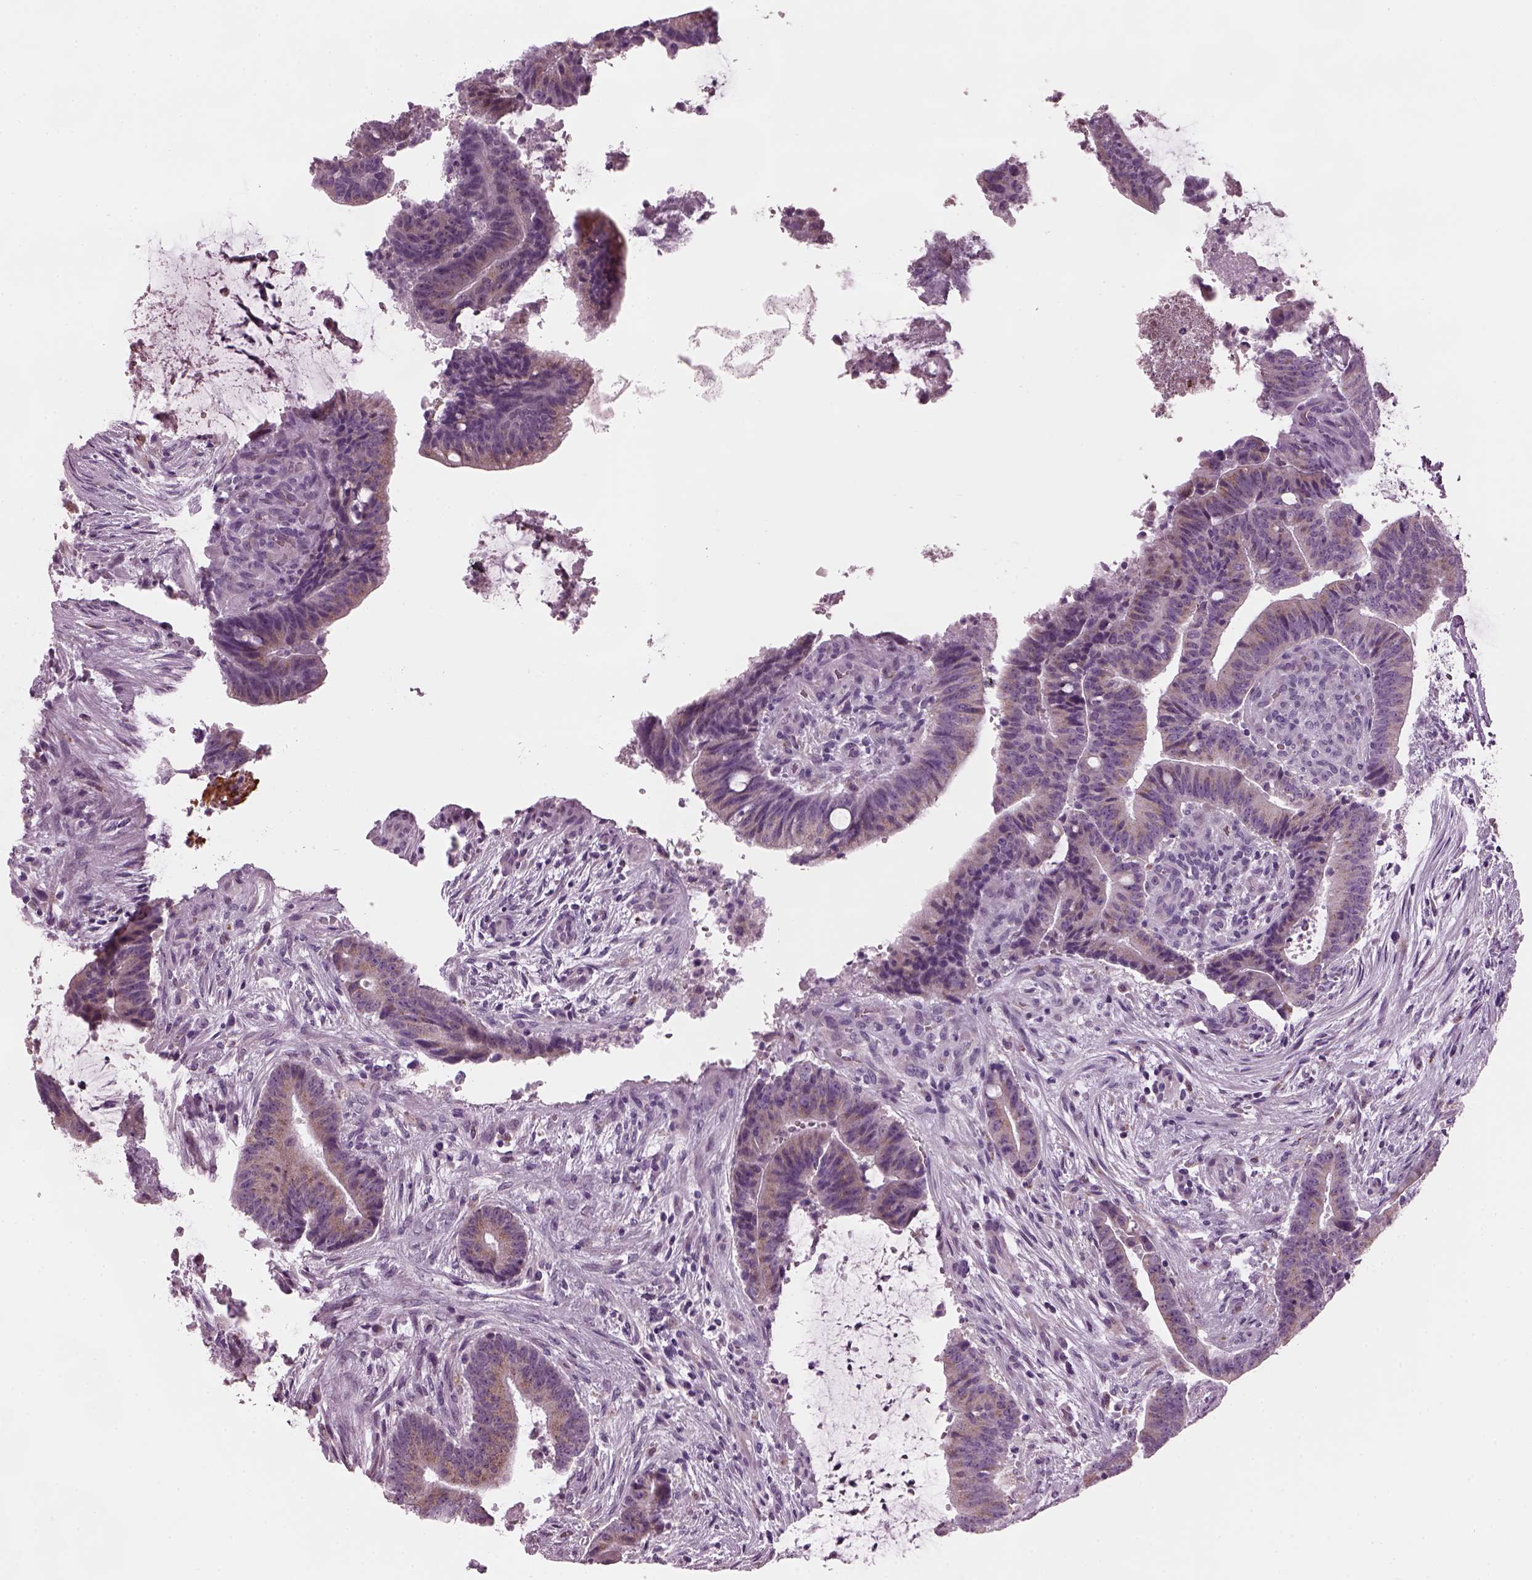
{"staining": {"intensity": "weak", "quantity": ">75%", "location": "cytoplasmic/membranous"}, "tissue": "colorectal cancer", "cell_type": "Tumor cells", "image_type": "cancer", "snomed": [{"axis": "morphology", "description": "Adenocarcinoma, NOS"}, {"axis": "topography", "description": "Colon"}], "caption": "IHC (DAB) staining of human colorectal cancer (adenocarcinoma) displays weak cytoplasmic/membranous protein positivity in about >75% of tumor cells. (brown staining indicates protein expression, while blue staining denotes nuclei).", "gene": "PRR9", "patient": {"sex": "female", "age": 43}}